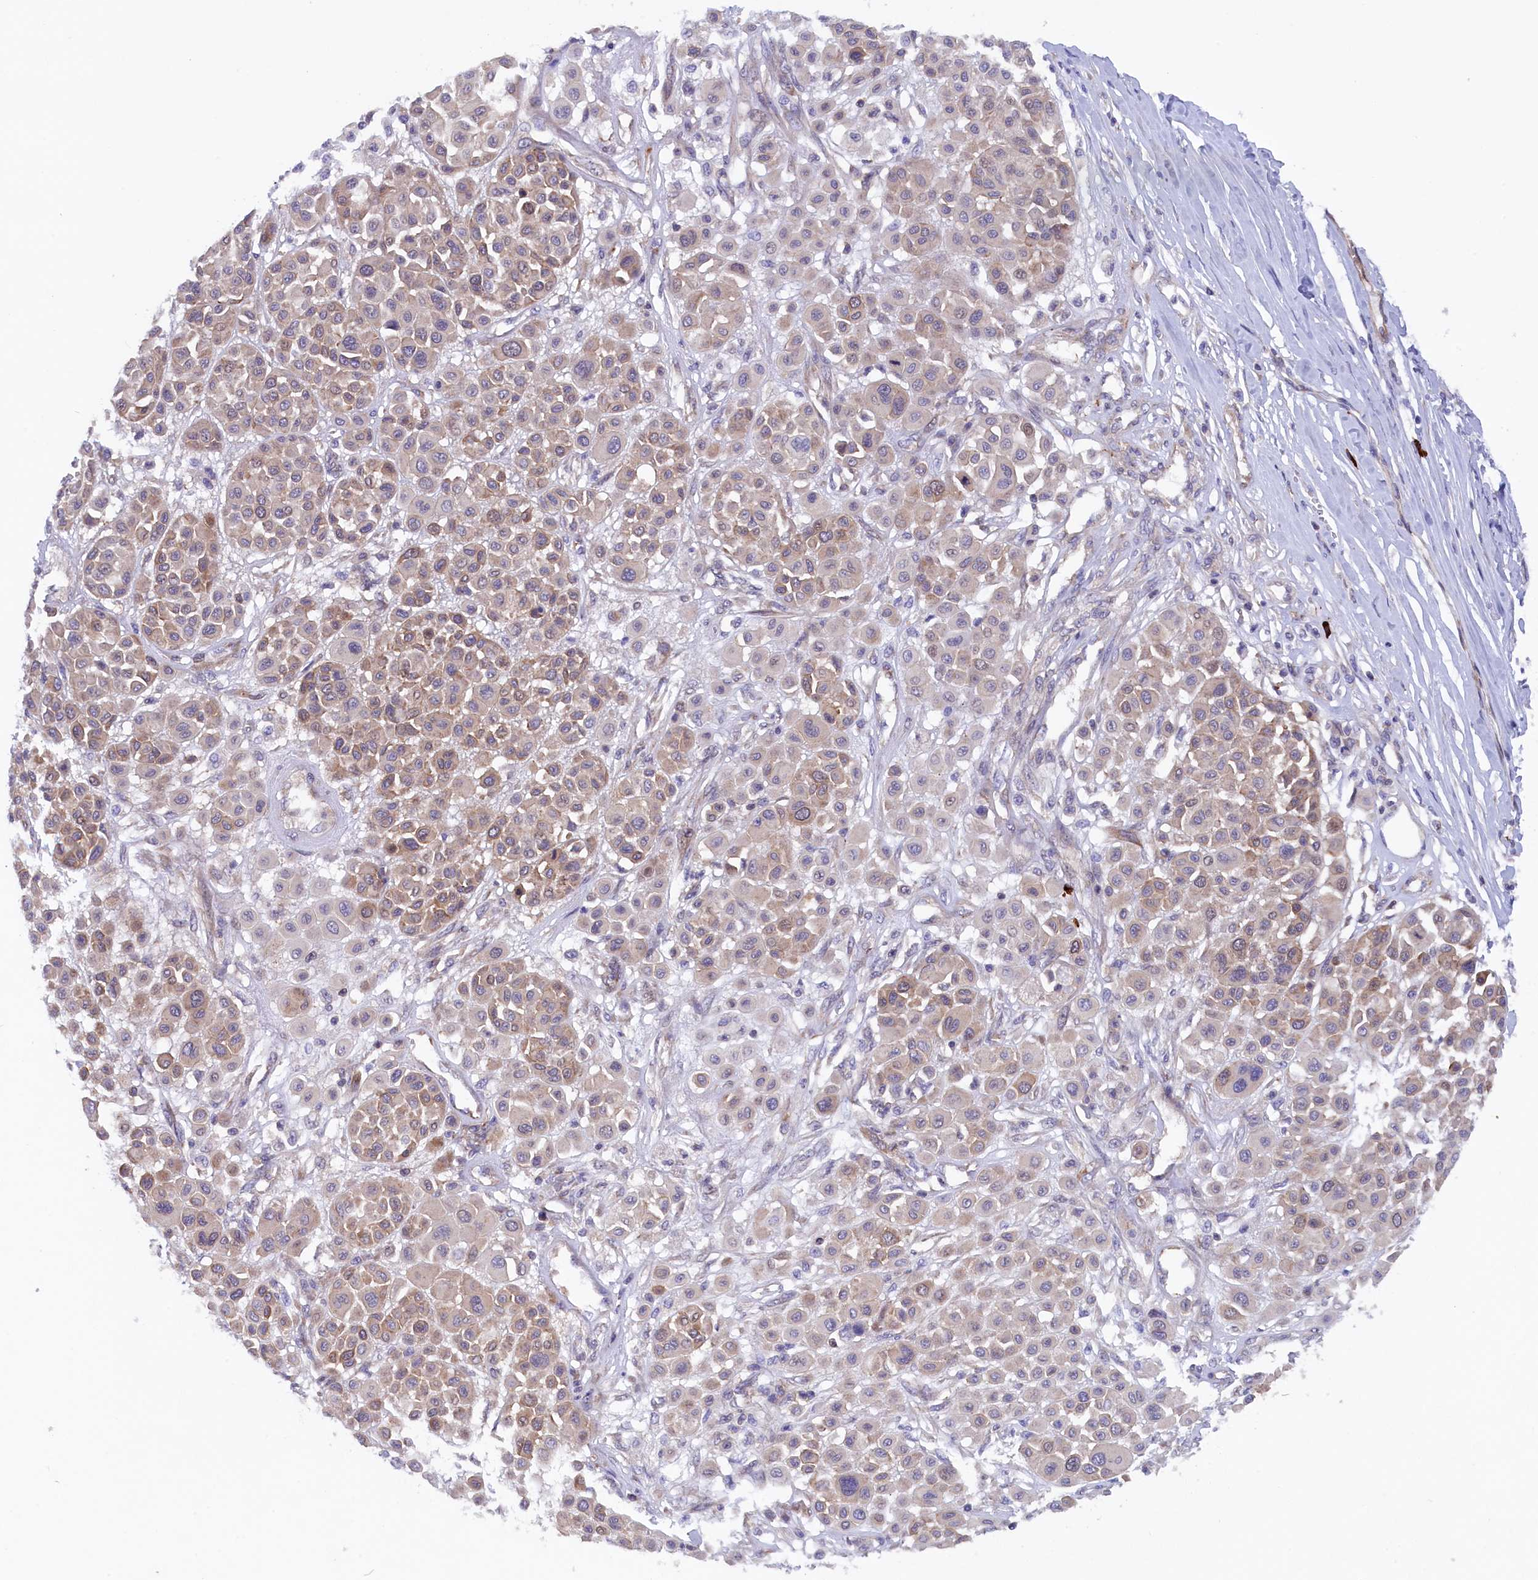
{"staining": {"intensity": "weak", "quantity": "25%-75%", "location": "cytoplasmic/membranous"}, "tissue": "melanoma", "cell_type": "Tumor cells", "image_type": "cancer", "snomed": [{"axis": "morphology", "description": "Malignant melanoma, Metastatic site"}, {"axis": "topography", "description": "Soft tissue"}], "caption": "Brown immunohistochemical staining in human malignant melanoma (metastatic site) shows weak cytoplasmic/membranous staining in about 25%-75% of tumor cells. Nuclei are stained in blue.", "gene": "JPT2", "patient": {"sex": "male", "age": 41}}